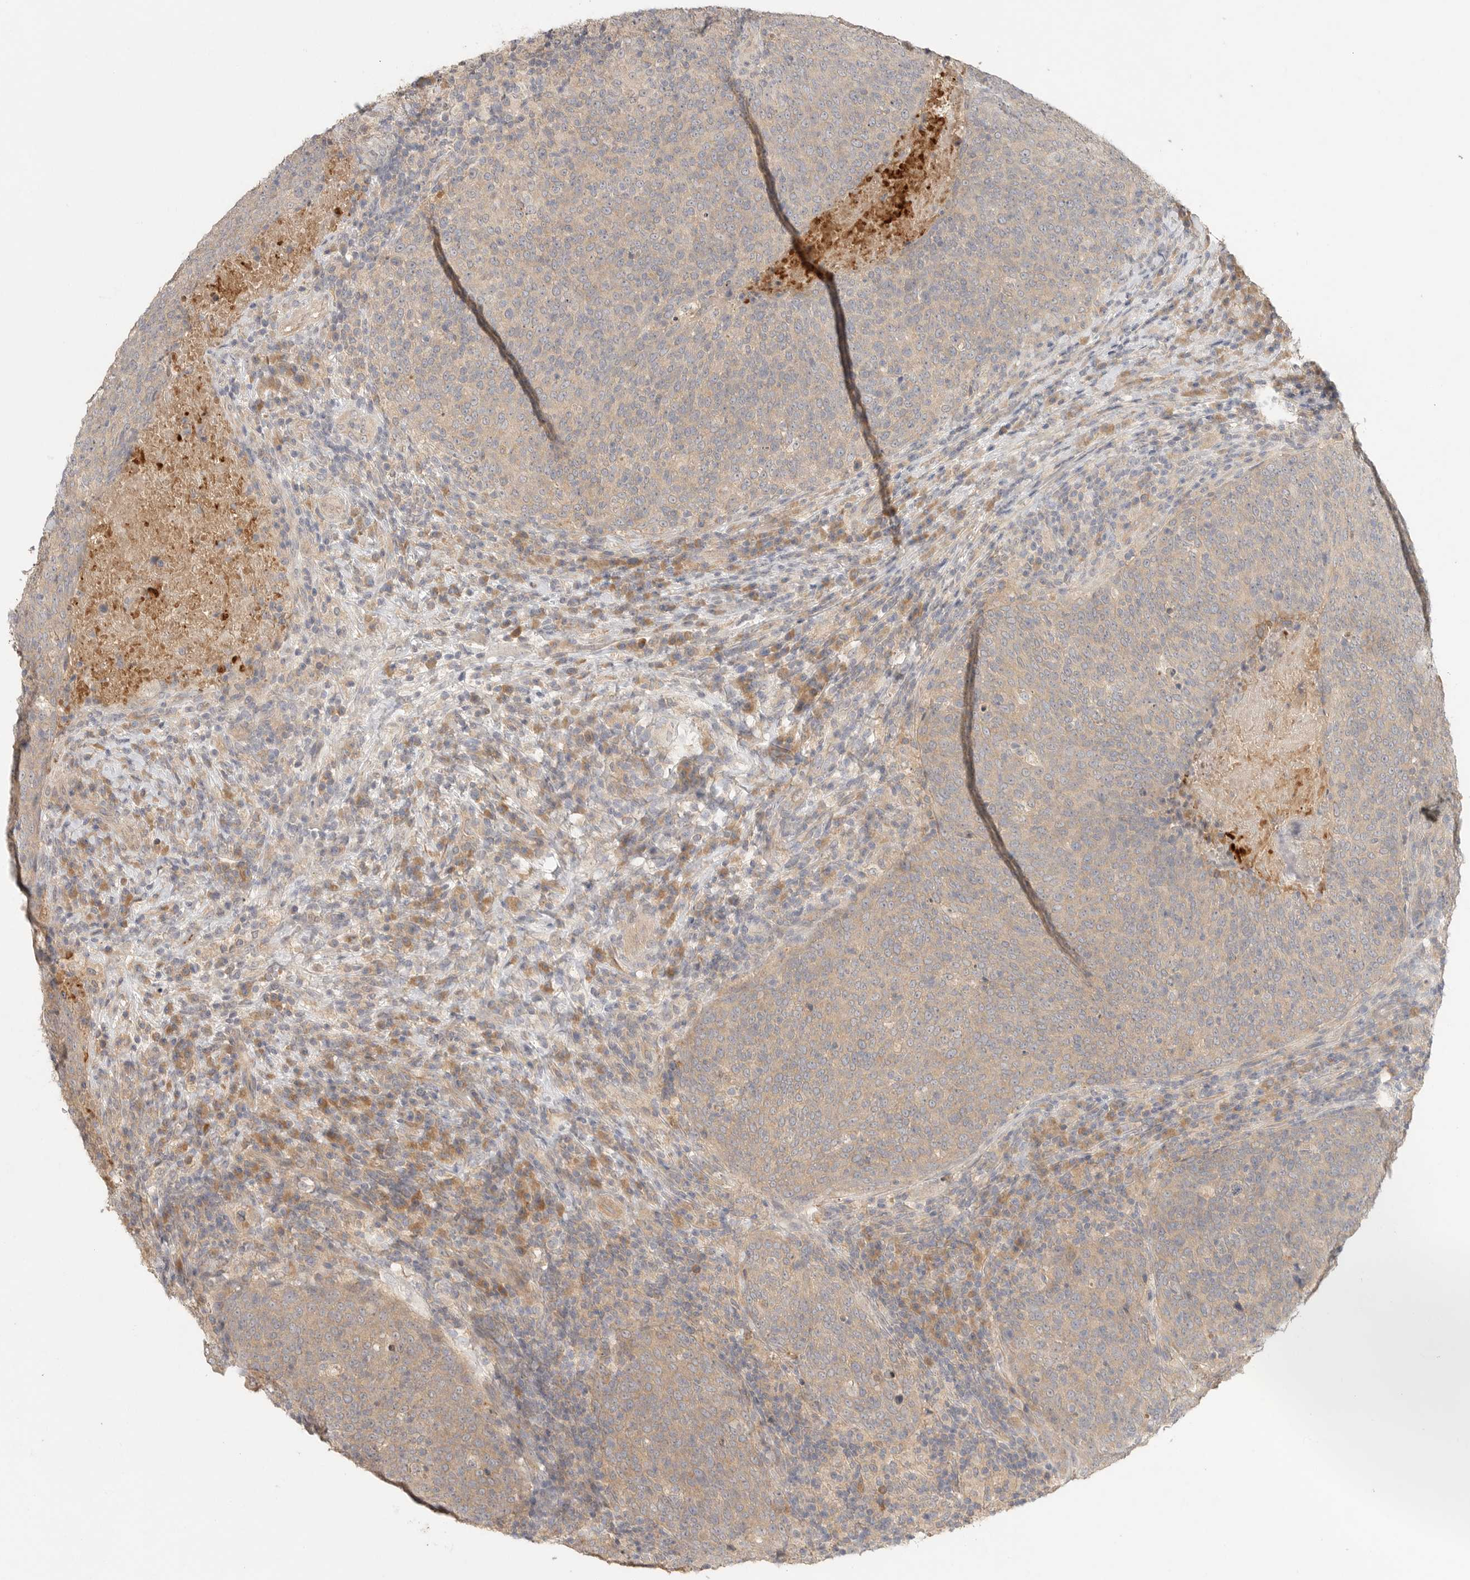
{"staining": {"intensity": "weak", "quantity": ">75%", "location": "cytoplasmic/membranous"}, "tissue": "head and neck cancer", "cell_type": "Tumor cells", "image_type": "cancer", "snomed": [{"axis": "morphology", "description": "Squamous cell carcinoma, NOS"}, {"axis": "morphology", "description": "Squamous cell carcinoma, metastatic, NOS"}, {"axis": "topography", "description": "Lymph node"}, {"axis": "topography", "description": "Head-Neck"}], "caption": "A brown stain shows weak cytoplasmic/membranous expression of a protein in head and neck cancer tumor cells. The staining was performed using DAB to visualize the protein expression in brown, while the nuclei were stained in blue with hematoxylin (Magnification: 20x).", "gene": "HDAC6", "patient": {"sex": "male", "age": 62}}